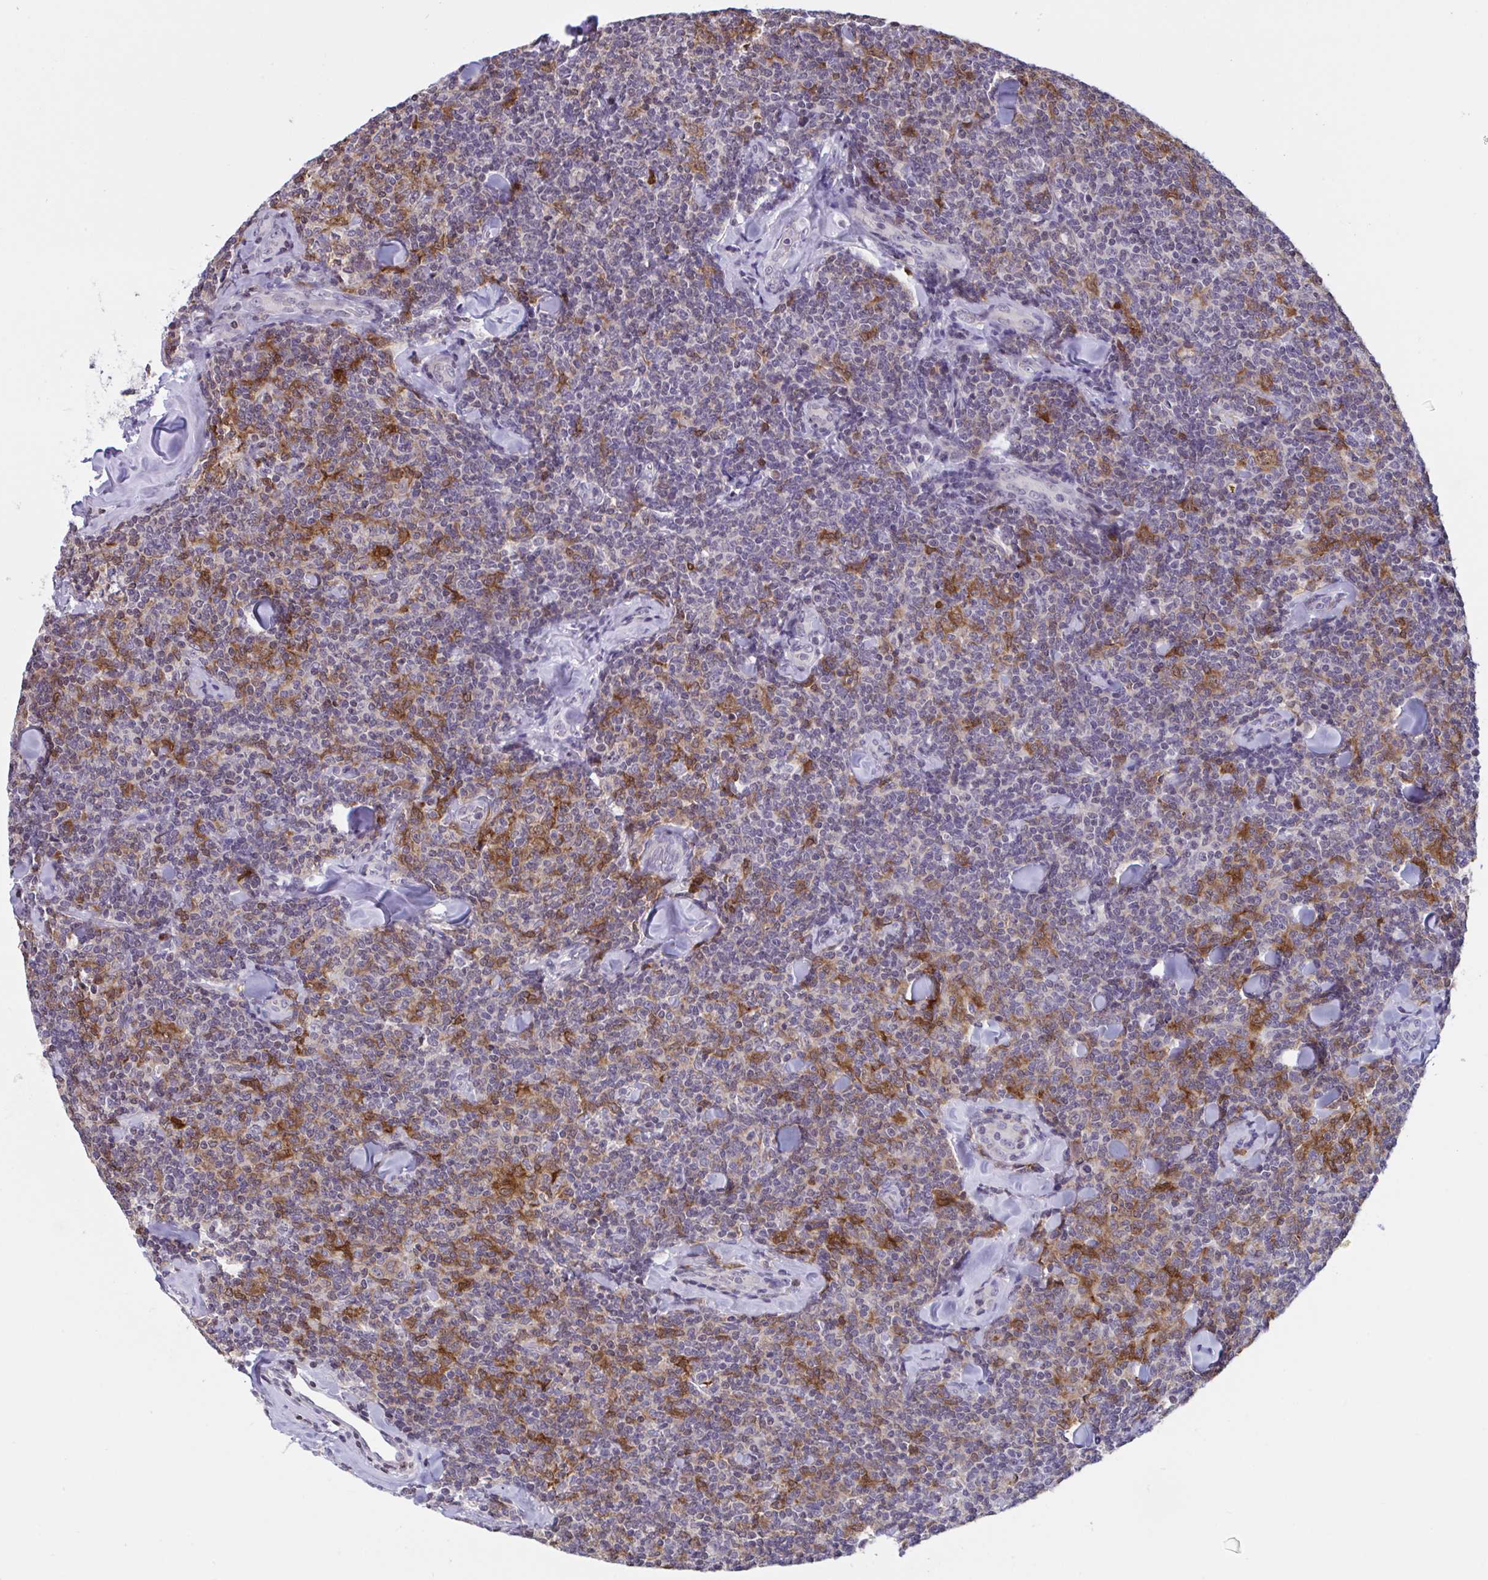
{"staining": {"intensity": "moderate", "quantity": "<25%", "location": "cytoplasmic/membranous"}, "tissue": "lymphoma", "cell_type": "Tumor cells", "image_type": "cancer", "snomed": [{"axis": "morphology", "description": "Malignant lymphoma, non-Hodgkin's type, Low grade"}, {"axis": "topography", "description": "Lymph node"}], "caption": "Moderate cytoplasmic/membranous staining is appreciated in about <25% of tumor cells in low-grade malignant lymphoma, non-Hodgkin's type.", "gene": "SNX11", "patient": {"sex": "female", "age": 56}}